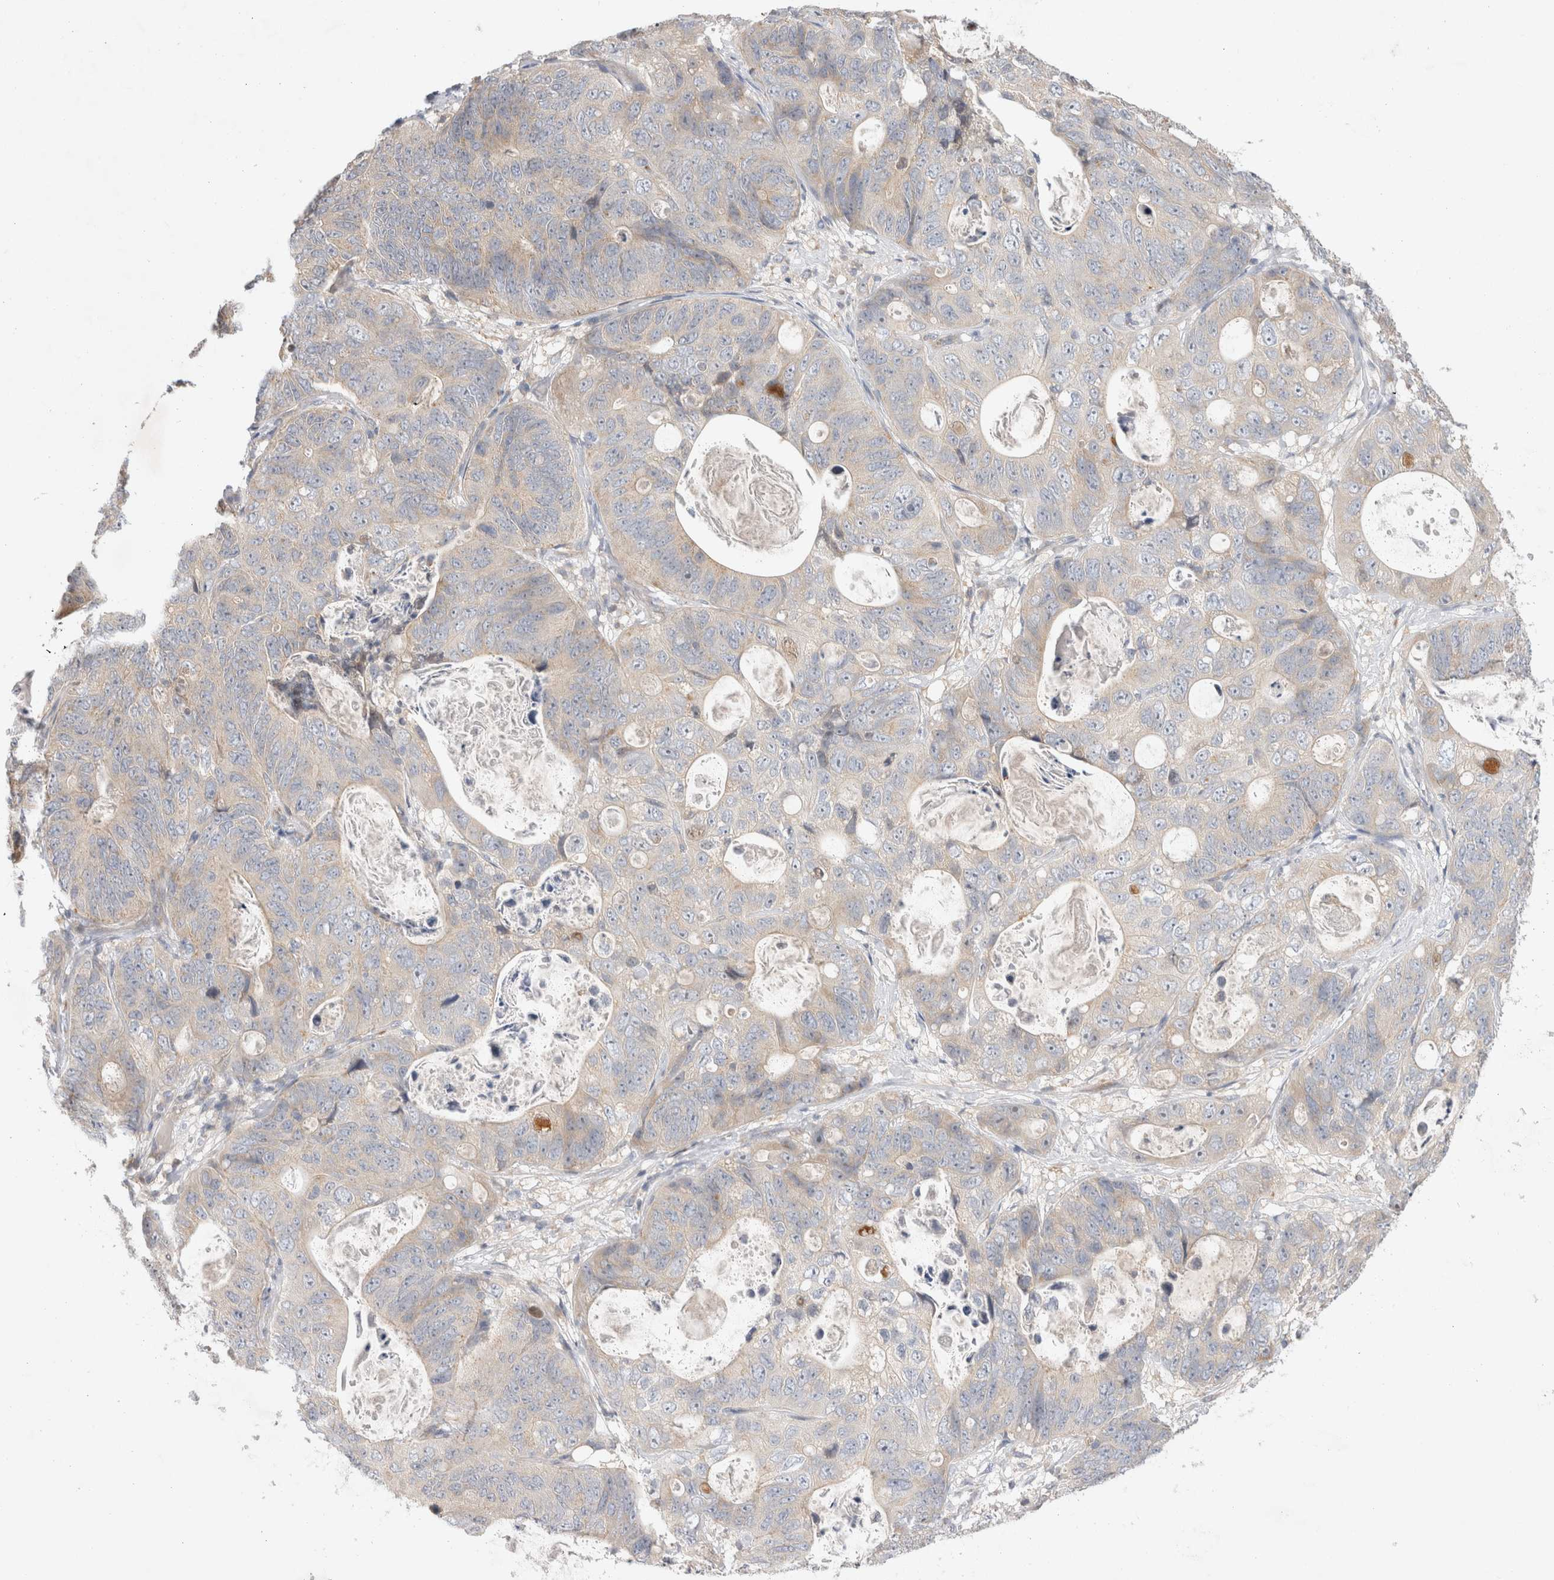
{"staining": {"intensity": "negative", "quantity": "none", "location": "none"}, "tissue": "stomach cancer", "cell_type": "Tumor cells", "image_type": "cancer", "snomed": [{"axis": "morphology", "description": "Normal tissue, NOS"}, {"axis": "morphology", "description": "Adenocarcinoma, NOS"}, {"axis": "topography", "description": "Stomach"}], "caption": "A histopathology image of stomach adenocarcinoma stained for a protein reveals no brown staining in tumor cells. (Immunohistochemistry (ihc), brightfield microscopy, high magnification).", "gene": "NEDD4L", "patient": {"sex": "female", "age": 89}}